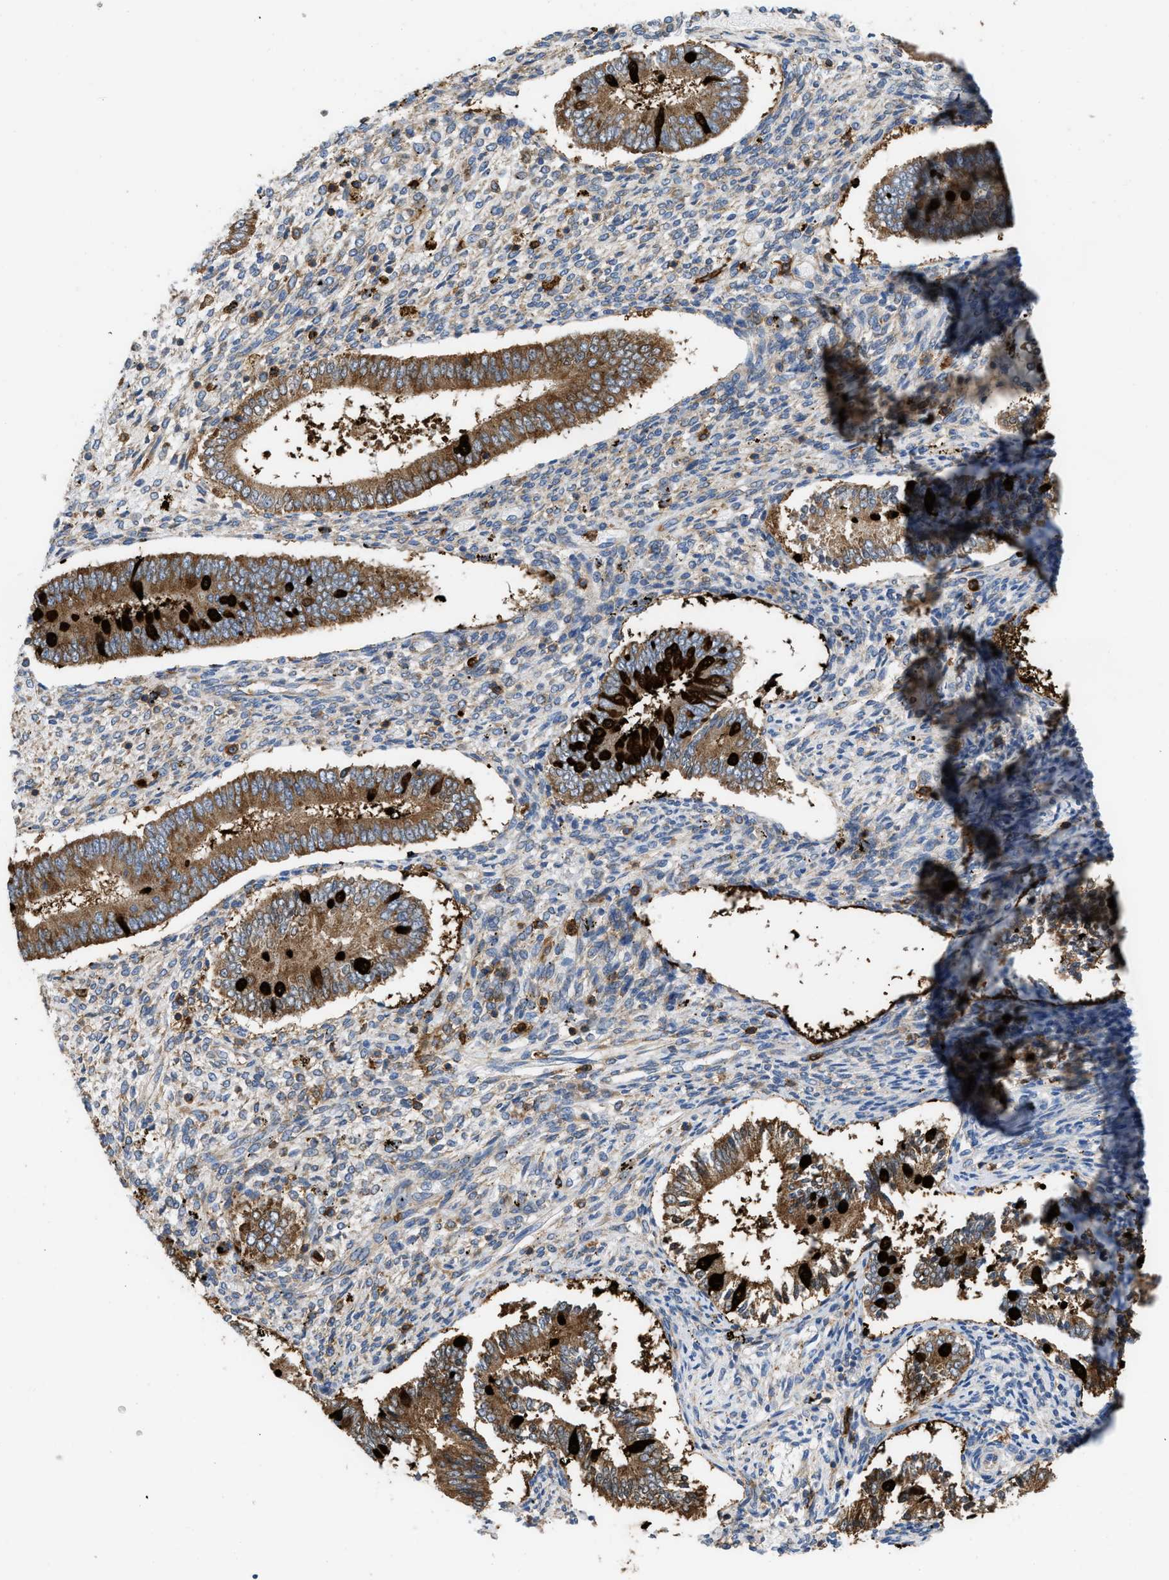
{"staining": {"intensity": "moderate", "quantity": ">75%", "location": "cytoplasmic/membranous"}, "tissue": "endometrium", "cell_type": "Cells in endometrial stroma", "image_type": "normal", "snomed": [{"axis": "morphology", "description": "Normal tissue, NOS"}, {"axis": "topography", "description": "Endometrium"}], "caption": "Benign endometrium reveals moderate cytoplasmic/membranous expression in approximately >75% of cells in endometrial stroma, visualized by immunohistochemistry.", "gene": "GPAT4", "patient": {"sex": "female", "age": 42}}